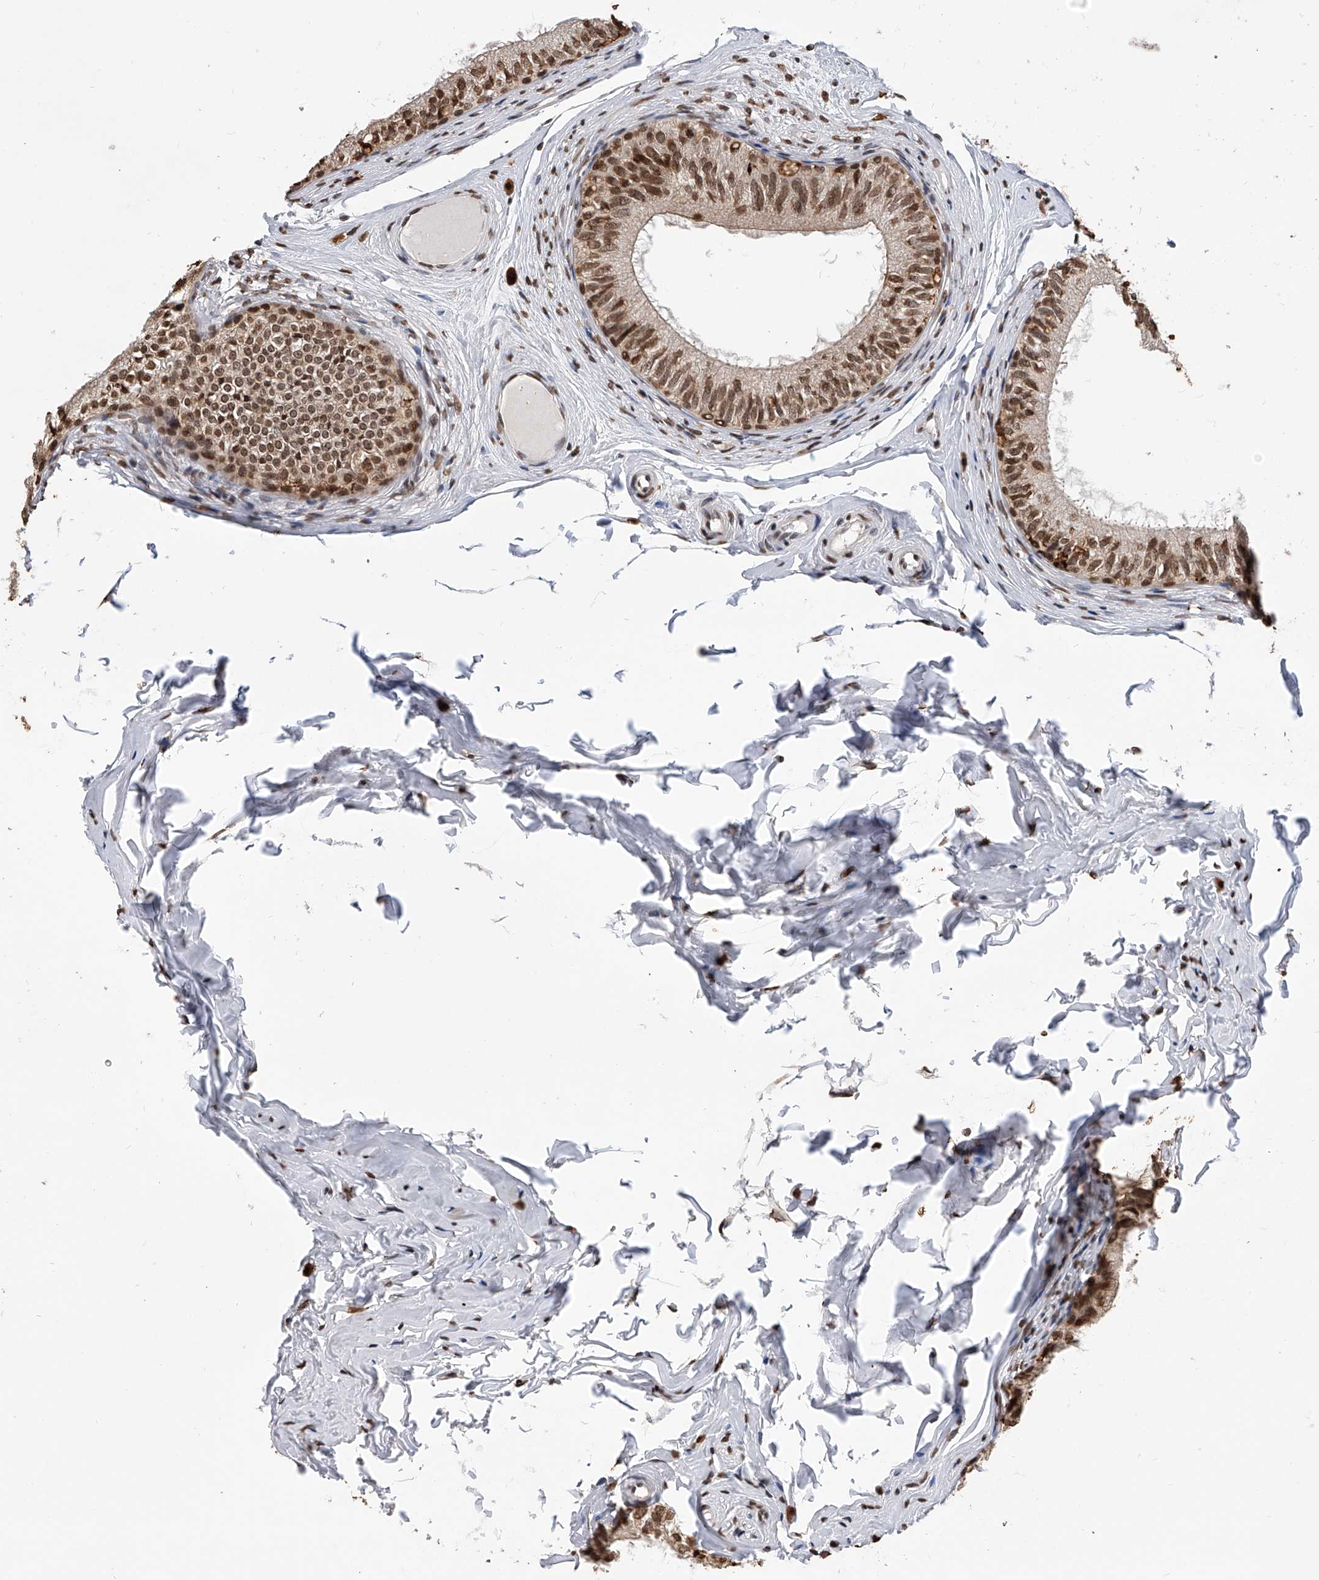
{"staining": {"intensity": "moderate", "quantity": ">75%", "location": "nuclear"}, "tissue": "epididymis", "cell_type": "Glandular cells", "image_type": "normal", "snomed": [{"axis": "morphology", "description": "Normal tissue, NOS"}, {"axis": "morphology", "description": "Seminoma in situ"}, {"axis": "topography", "description": "Testis"}, {"axis": "topography", "description": "Epididymis"}], "caption": "The micrograph exhibits staining of normal epididymis, revealing moderate nuclear protein staining (brown color) within glandular cells. The staining was performed using DAB, with brown indicating positive protein expression. Nuclei are stained blue with hematoxylin.", "gene": "CFAP410", "patient": {"sex": "male", "age": 28}}